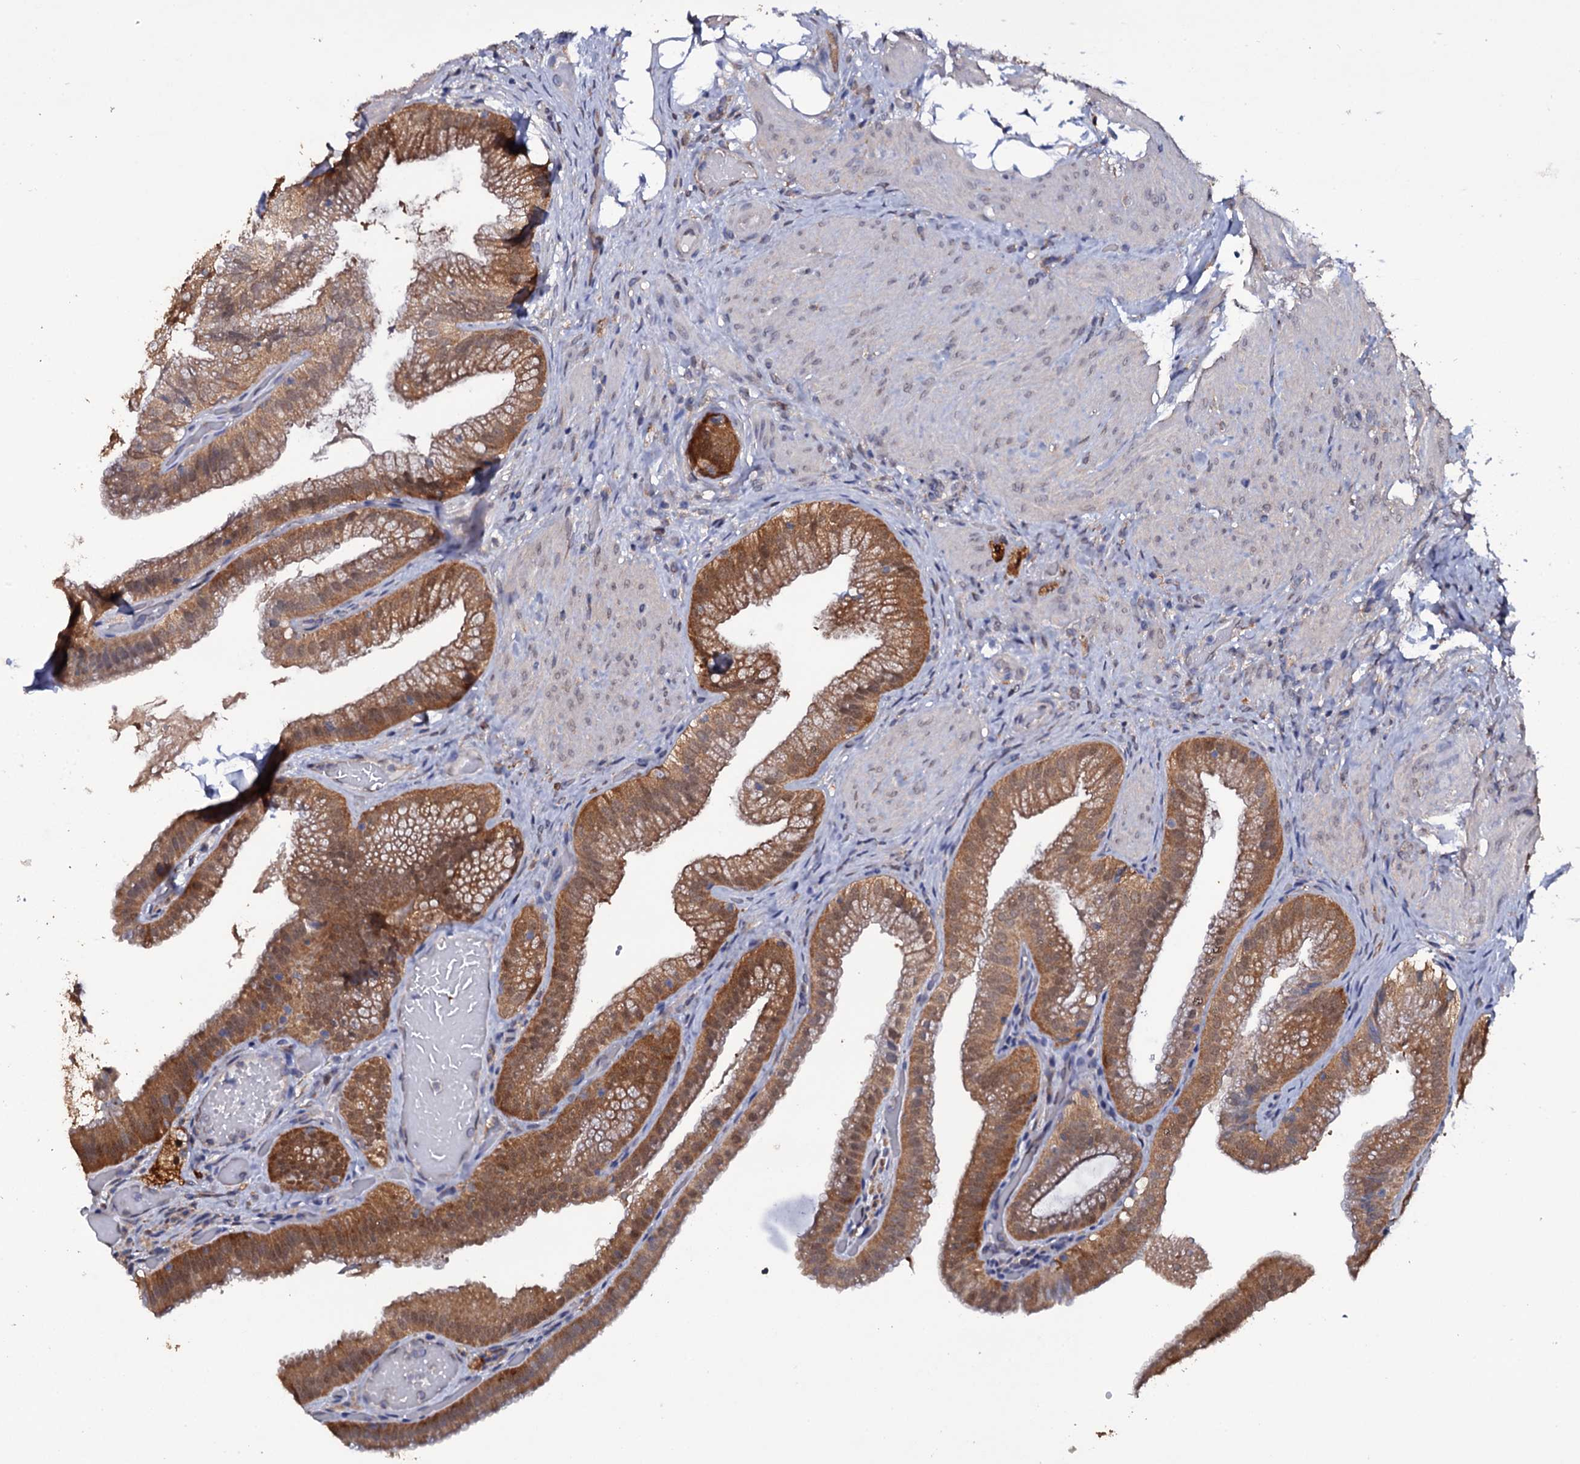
{"staining": {"intensity": "moderate", "quantity": ">75%", "location": "cytoplasmic/membranous"}, "tissue": "gallbladder", "cell_type": "Glandular cells", "image_type": "normal", "snomed": [{"axis": "morphology", "description": "Normal tissue, NOS"}, {"axis": "morphology", "description": "Inflammation, NOS"}, {"axis": "topography", "description": "Gallbladder"}], "caption": "Protein expression analysis of unremarkable gallbladder exhibits moderate cytoplasmic/membranous staining in approximately >75% of glandular cells.", "gene": "CRYL1", "patient": {"sex": "male", "age": 51}}